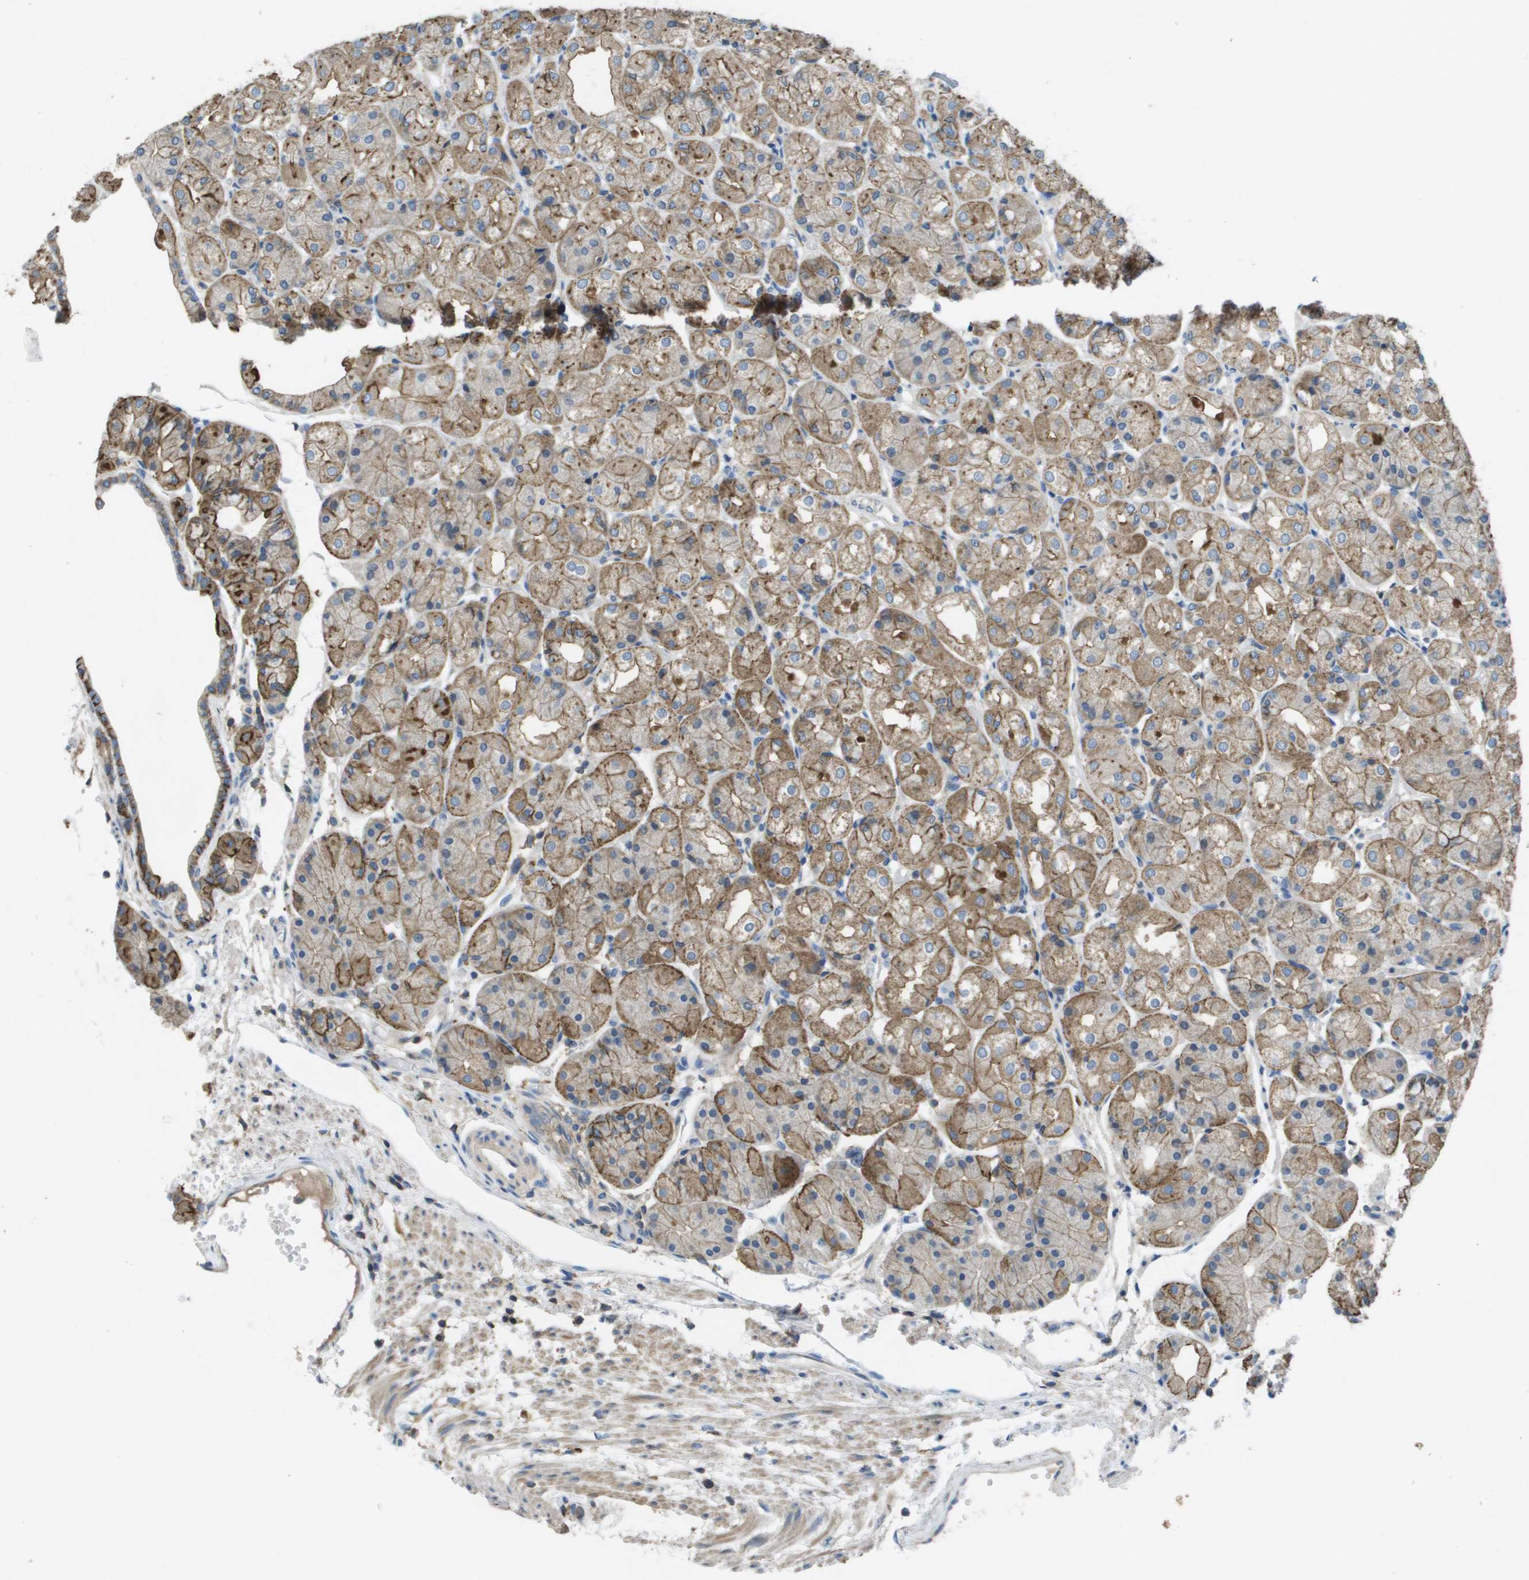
{"staining": {"intensity": "moderate", "quantity": "25%-75%", "location": "cytoplasmic/membranous"}, "tissue": "stomach", "cell_type": "Glandular cells", "image_type": "normal", "snomed": [{"axis": "morphology", "description": "Normal tissue, NOS"}, {"axis": "topography", "description": "Stomach, upper"}], "caption": "High-magnification brightfield microscopy of benign stomach stained with DAB (3,3'-diaminobenzidine) (brown) and counterstained with hematoxylin (blue). glandular cells exhibit moderate cytoplasmic/membranous expression is seen in about25%-75% of cells. (brown staining indicates protein expression, while blue staining denotes nuclei).", "gene": "CLCA4", "patient": {"sex": "male", "age": 72}}